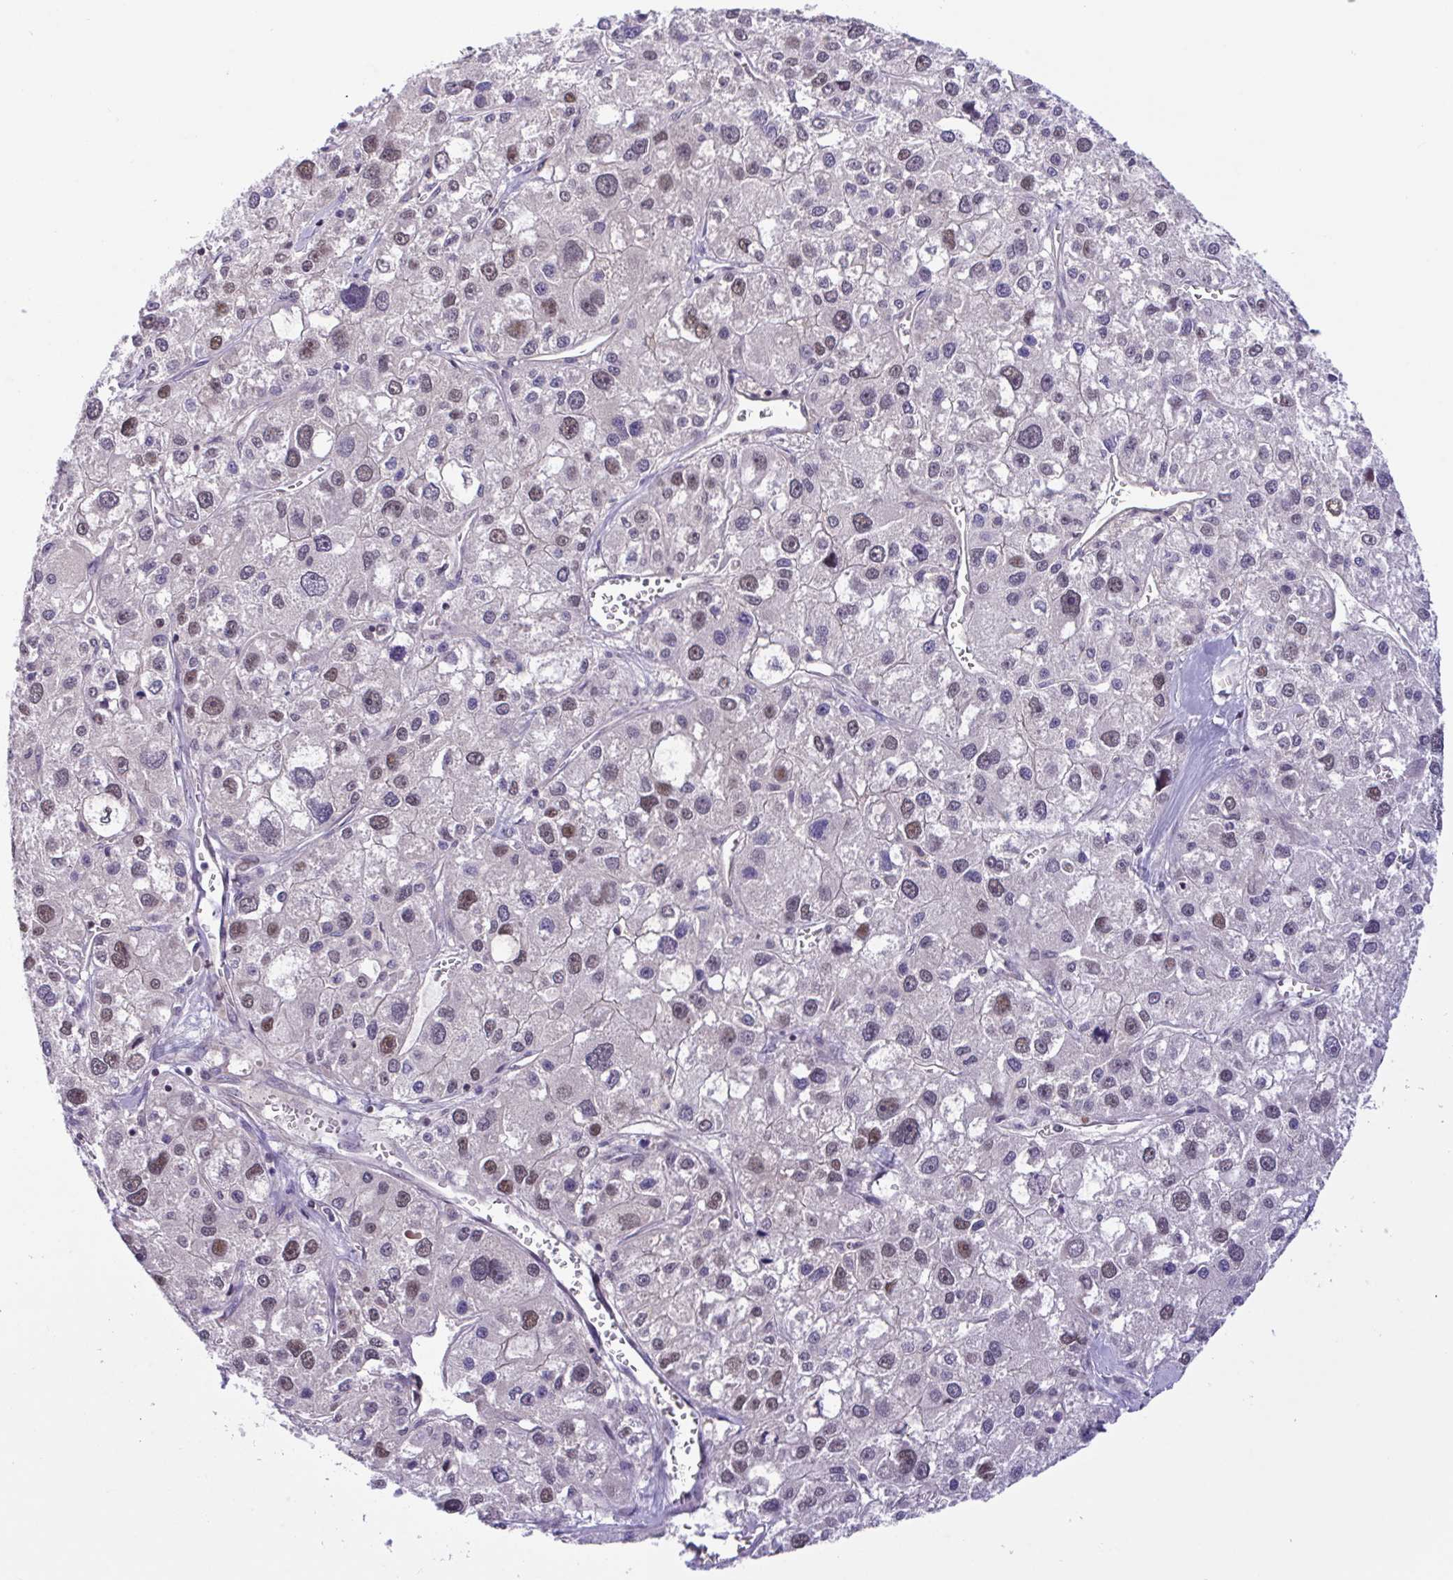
{"staining": {"intensity": "negative", "quantity": "none", "location": "none"}, "tissue": "liver cancer", "cell_type": "Tumor cells", "image_type": "cancer", "snomed": [{"axis": "morphology", "description": "Carcinoma, Hepatocellular, NOS"}, {"axis": "topography", "description": "Liver"}], "caption": "IHC micrograph of liver cancer (hepatocellular carcinoma) stained for a protein (brown), which displays no staining in tumor cells.", "gene": "SNX11", "patient": {"sex": "male", "age": 73}}